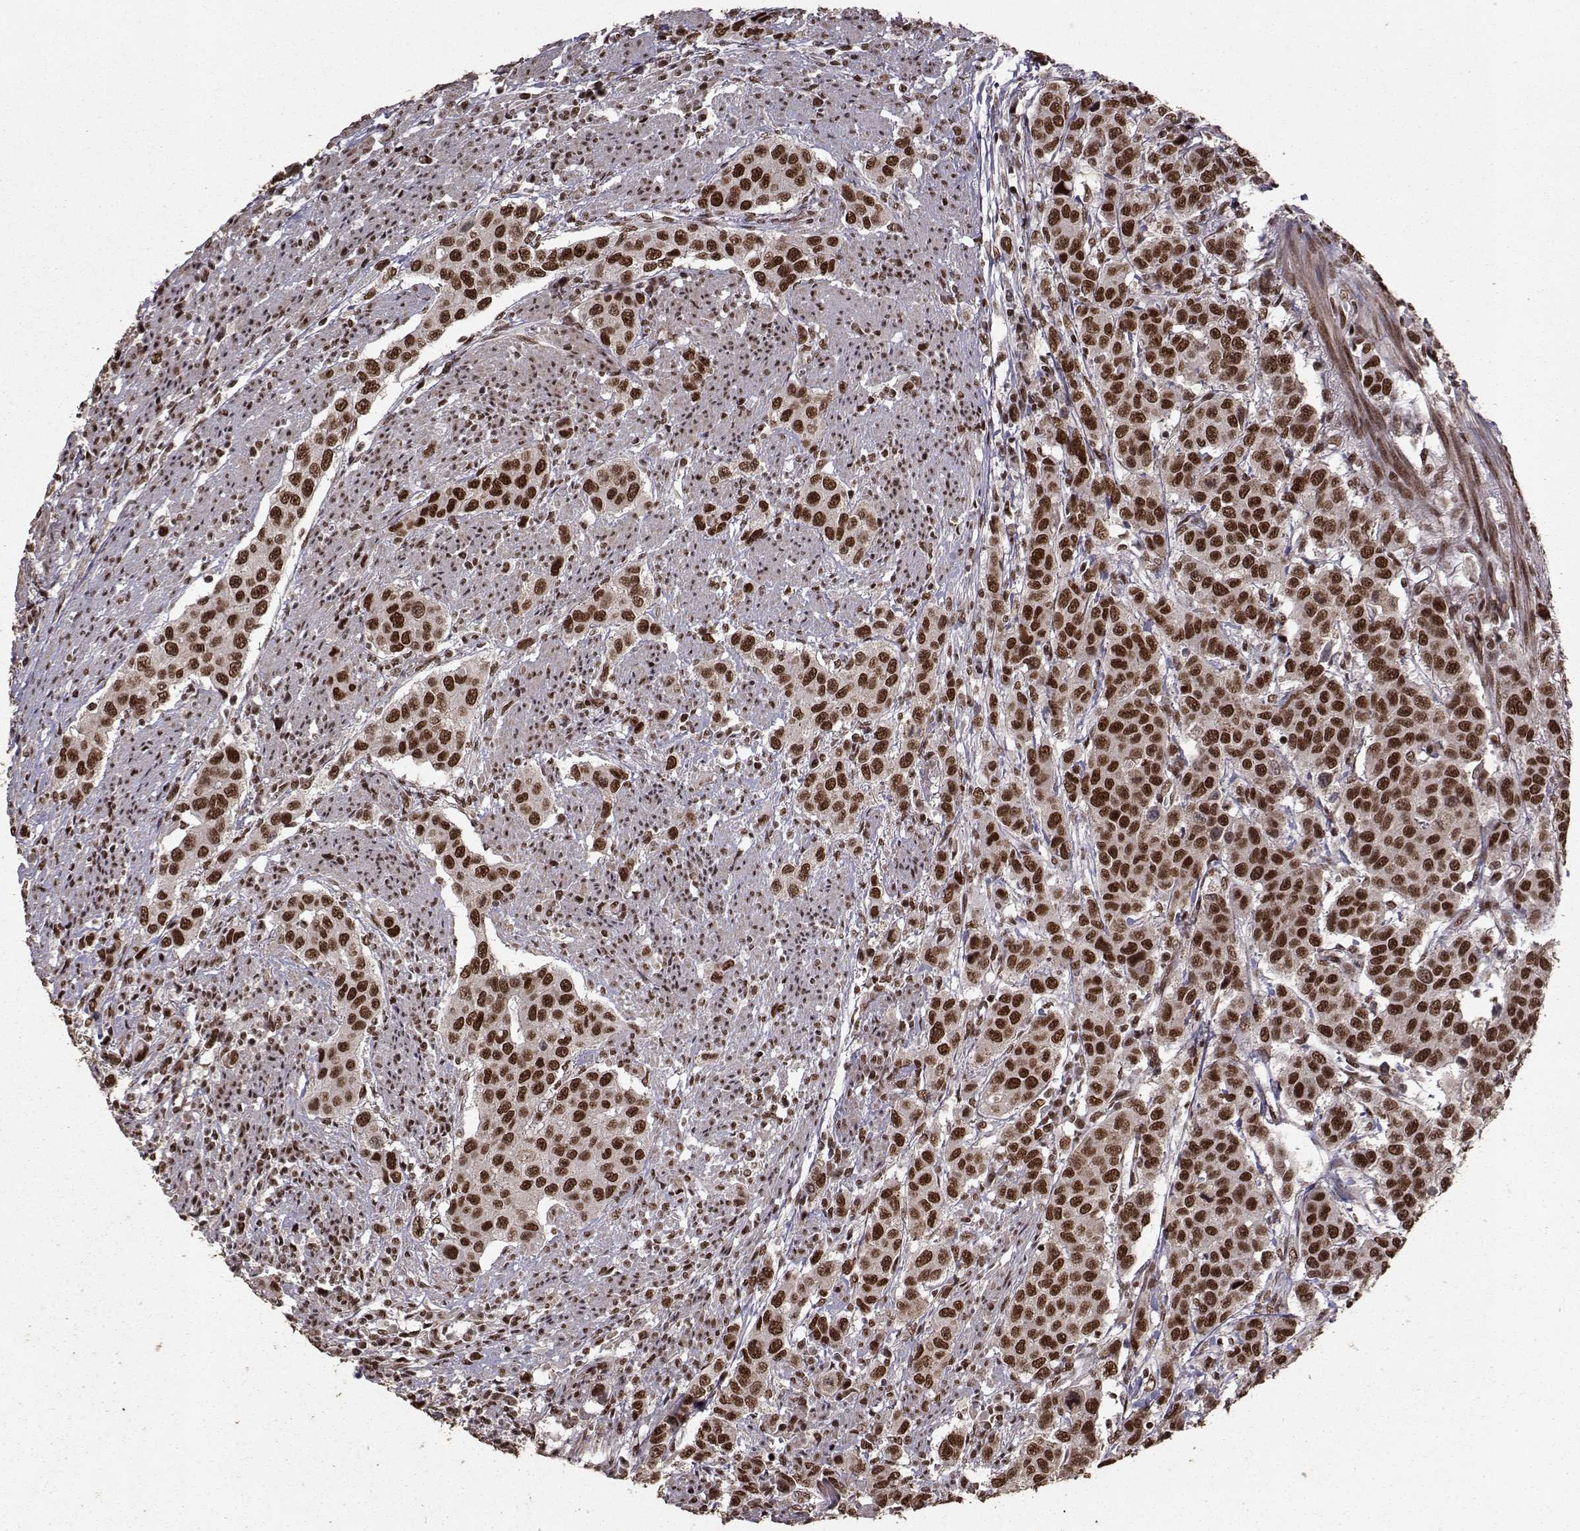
{"staining": {"intensity": "strong", "quantity": ">75%", "location": "nuclear"}, "tissue": "urothelial cancer", "cell_type": "Tumor cells", "image_type": "cancer", "snomed": [{"axis": "morphology", "description": "Urothelial carcinoma, High grade"}, {"axis": "topography", "description": "Urinary bladder"}], "caption": "Tumor cells display high levels of strong nuclear expression in about >75% of cells in human urothelial cancer.", "gene": "SF1", "patient": {"sex": "female", "age": 58}}